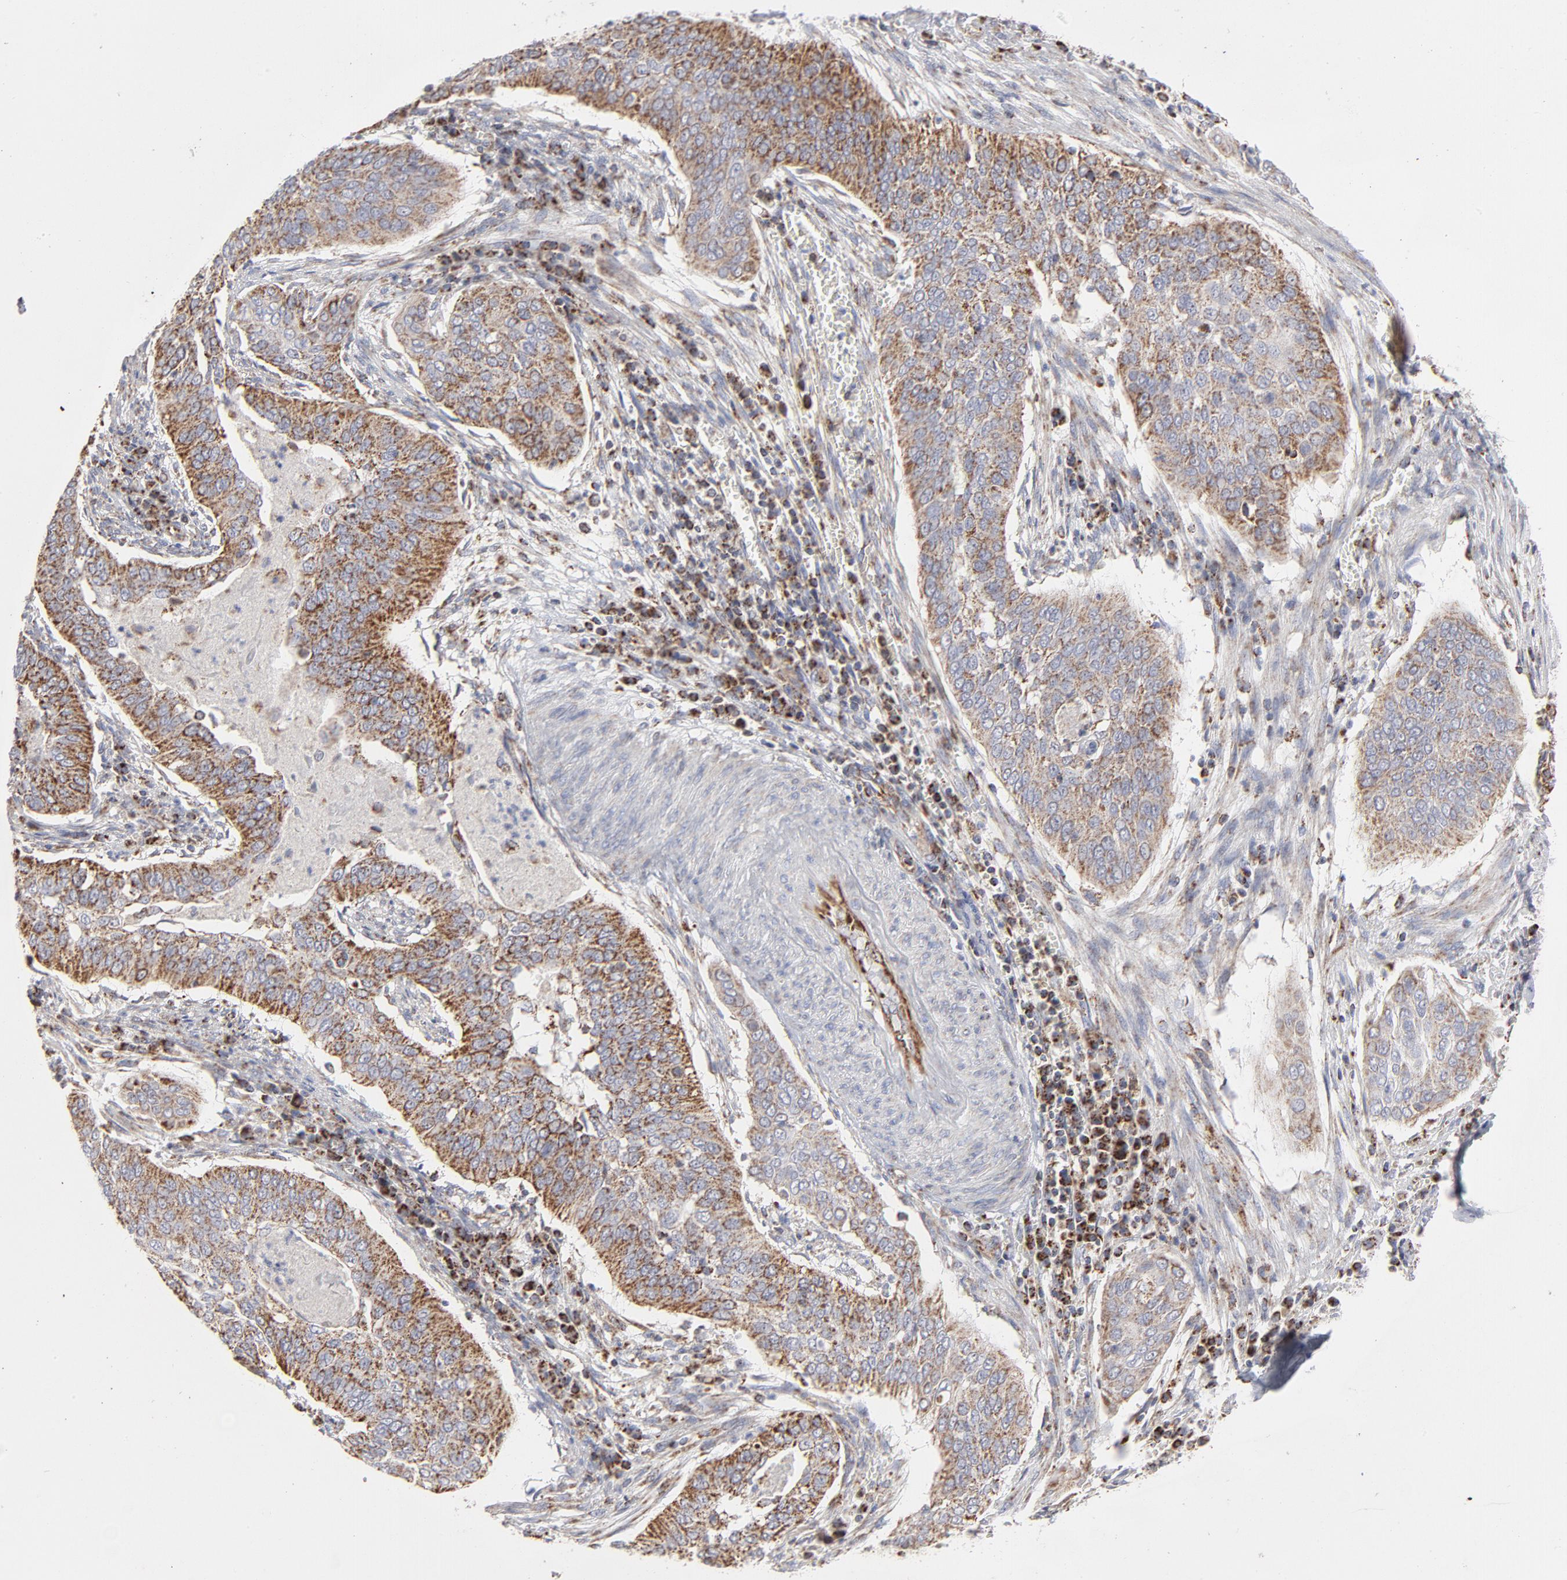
{"staining": {"intensity": "strong", "quantity": ">75%", "location": "cytoplasmic/membranous"}, "tissue": "cervical cancer", "cell_type": "Tumor cells", "image_type": "cancer", "snomed": [{"axis": "morphology", "description": "Squamous cell carcinoma, NOS"}, {"axis": "topography", "description": "Cervix"}], "caption": "The photomicrograph demonstrates immunohistochemical staining of cervical cancer (squamous cell carcinoma). There is strong cytoplasmic/membranous staining is identified in approximately >75% of tumor cells.", "gene": "ASB3", "patient": {"sex": "female", "age": 39}}